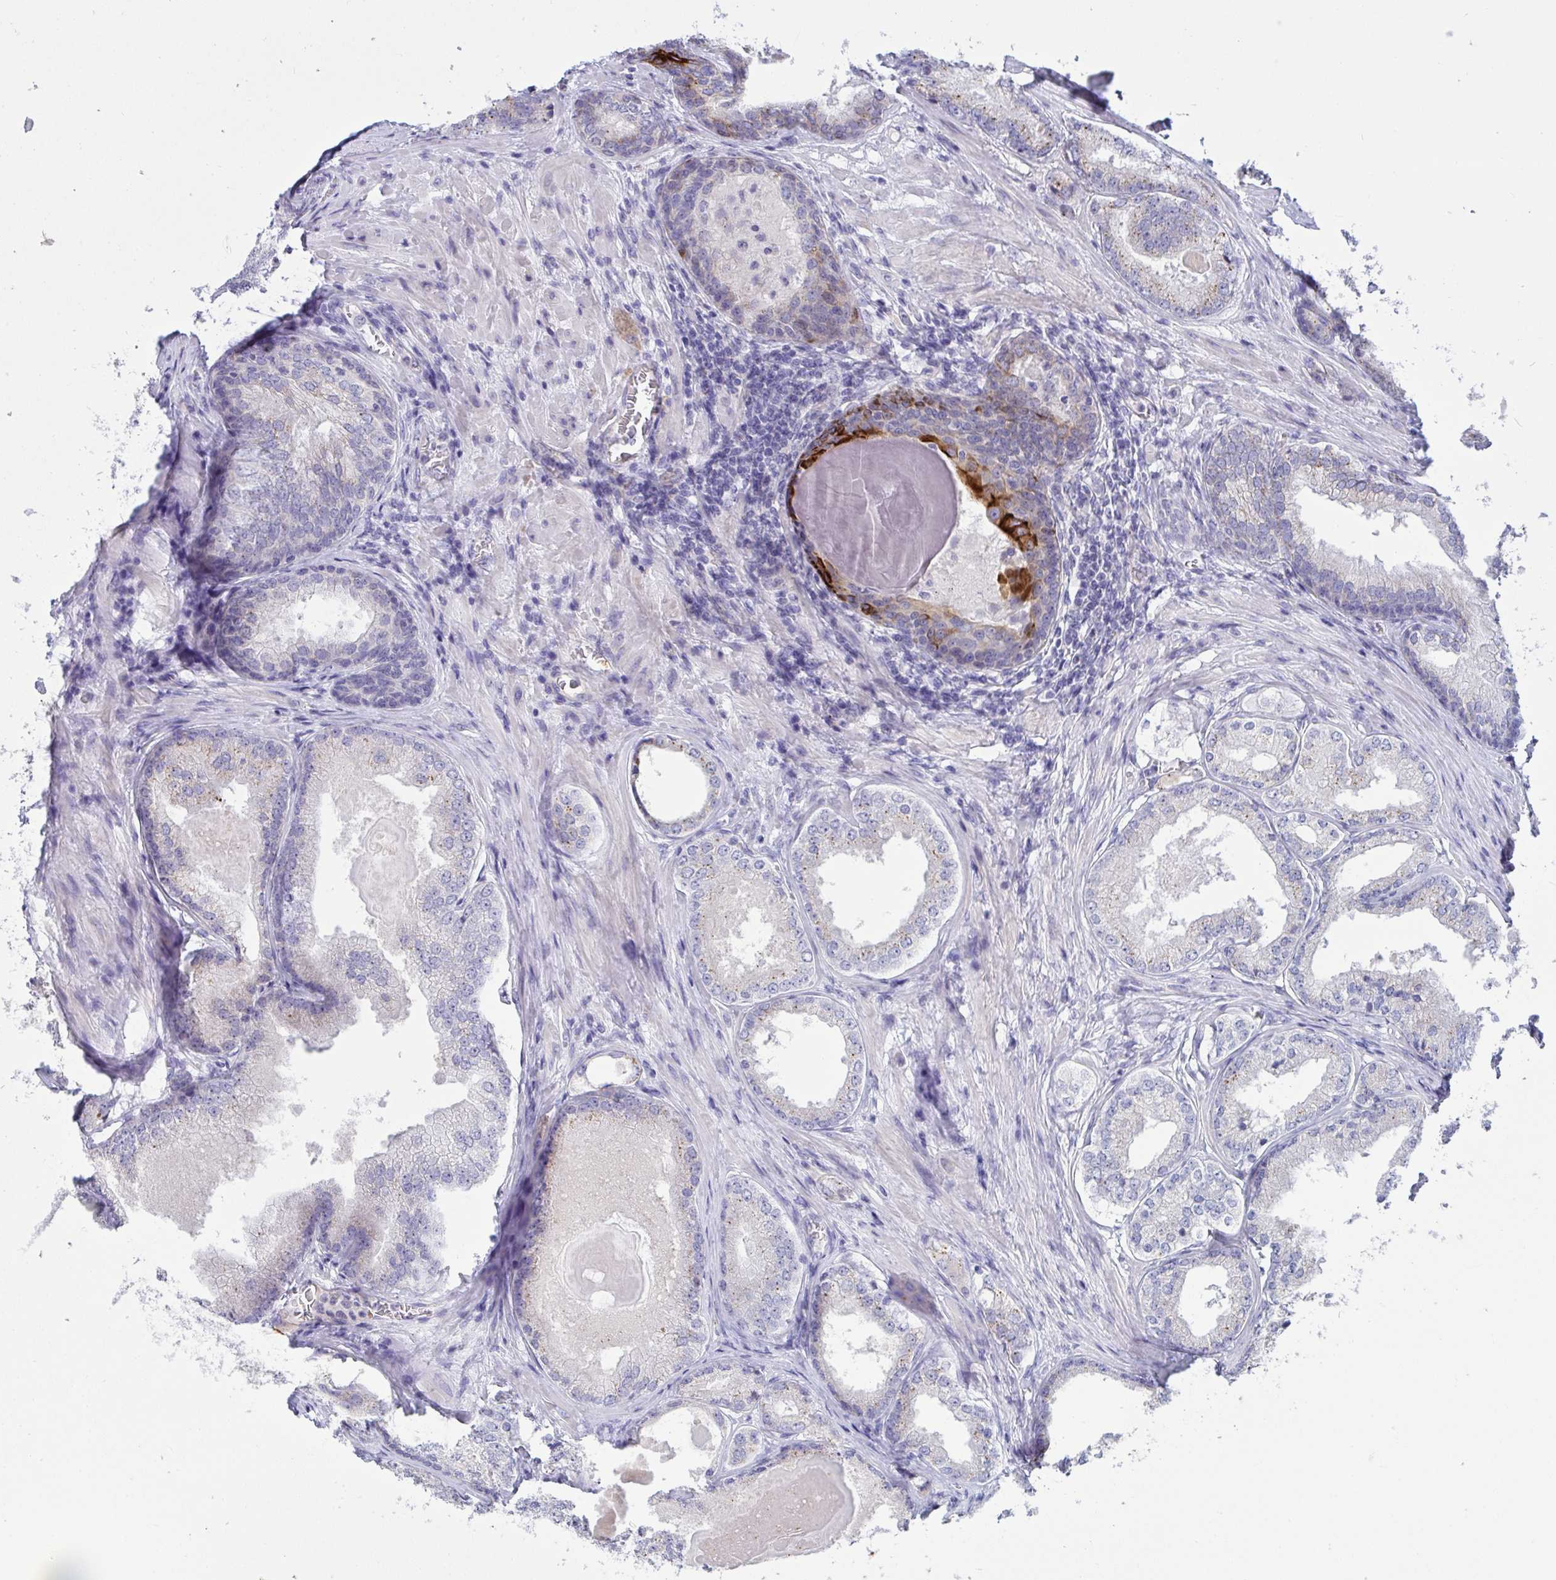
{"staining": {"intensity": "strong", "quantity": "<25%", "location": "cytoplasmic/membranous"}, "tissue": "prostate cancer", "cell_type": "Tumor cells", "image_type": "cancer", "snomed": [{"axis": "morphology", "description": "Adenocarcinoma, NOS"}, {"axis": "morphology", "description": "Adenocarcinoma, Low grade"}, {"axis": "topography", "description": "Prostate"}], "caption": "Strong cytoplasmic/membranous protein expression is seen in about <25% of tumor cells in prostate cancer (adenocarcinoma (low-grade)).", "gene": "TAS2R38", "patient": {"sex": "male", "age": 68}}